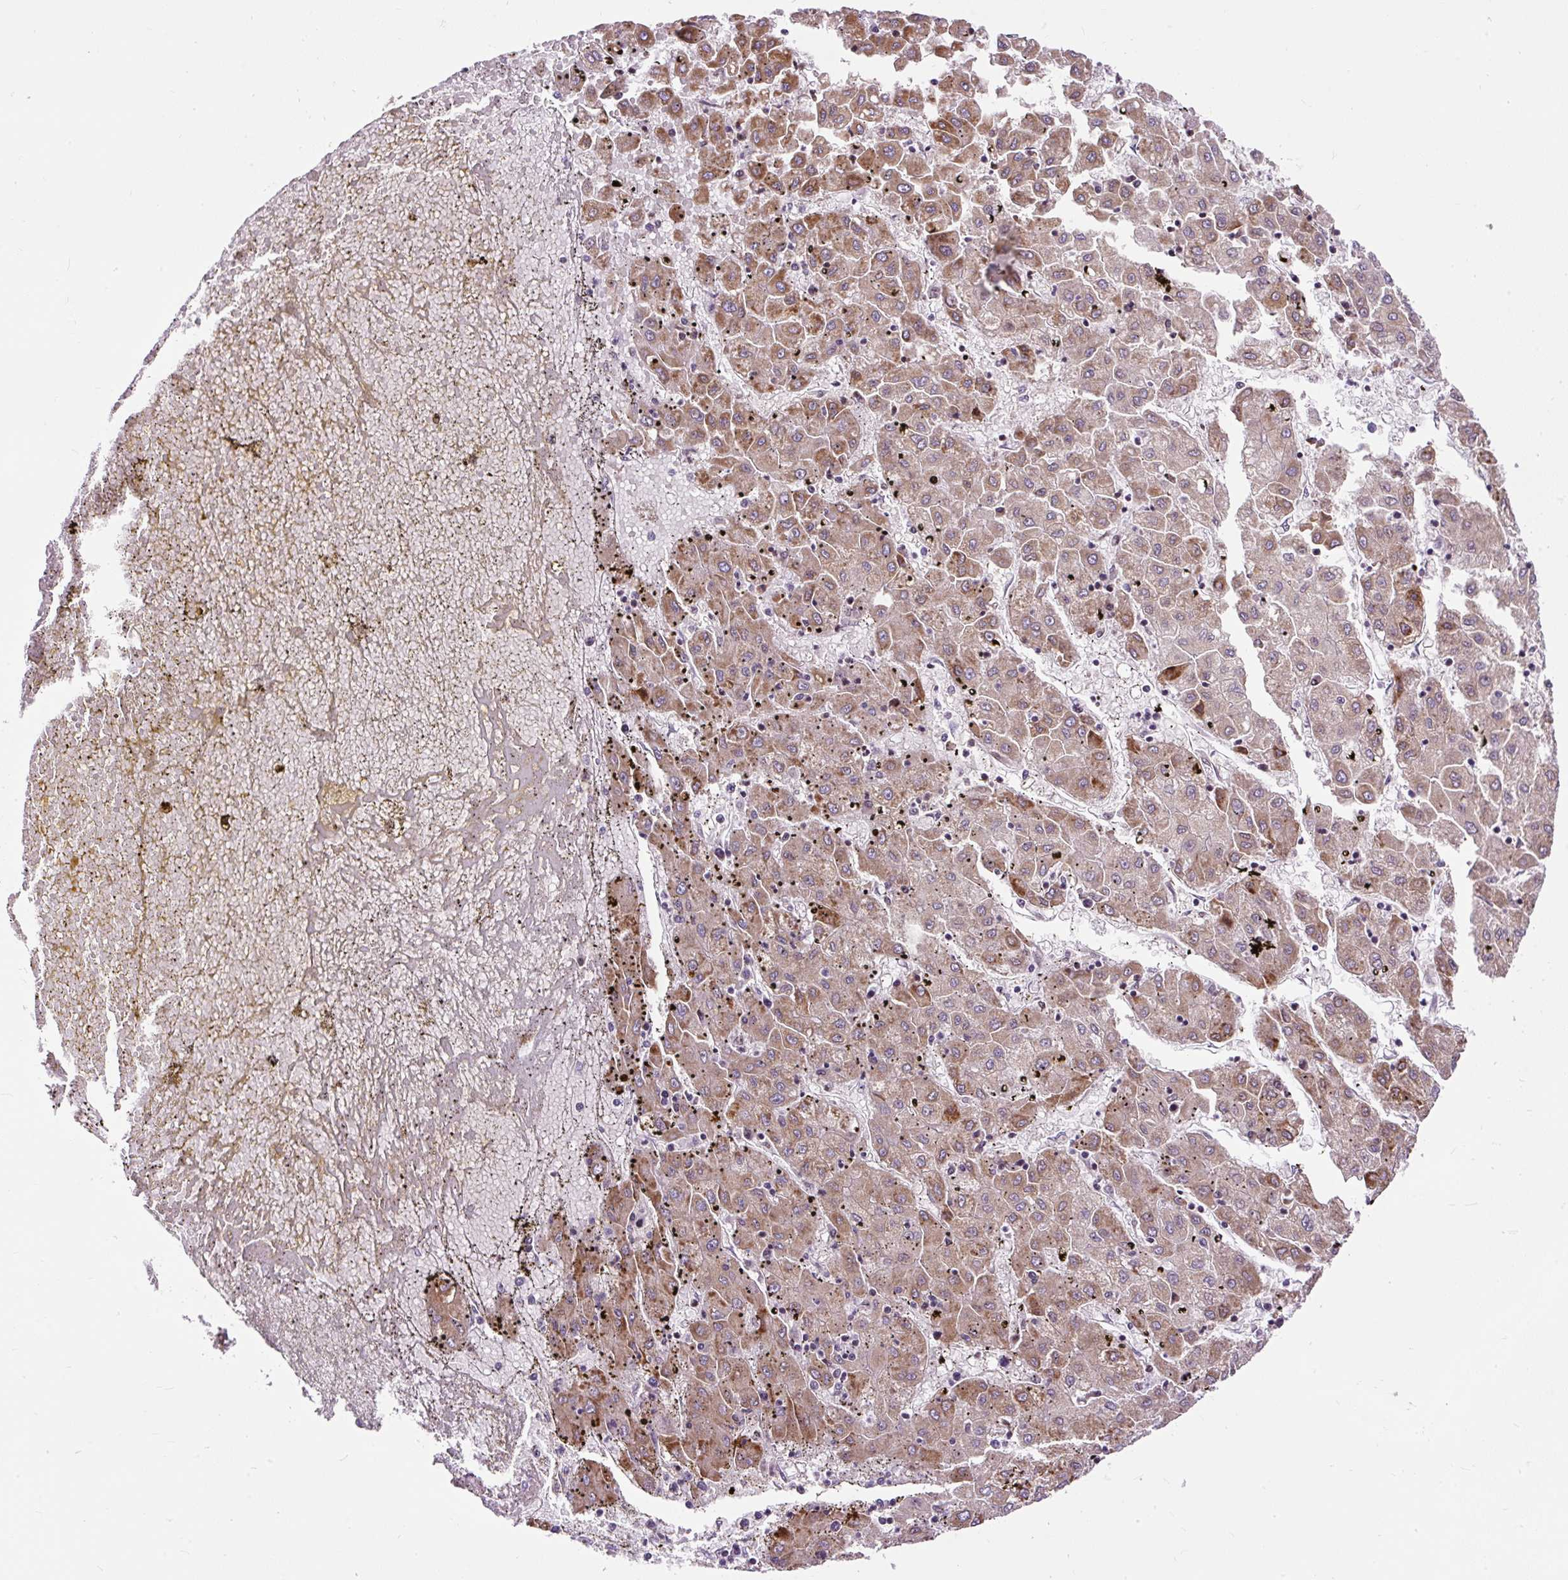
{"staining": {"intensity": "moderate", "quantity": ">75%", "location": "cytoplasmic/membranous"}, "tissue": "liver cancer", "cell_type": "Tumor cells", "image_type": "cancer", "snomed": [{"axis": "morphology", "description": "Carcinoma, Hepatocellular, NOS"}, {"axis": "topography", "description": "Liver"}], "caption": "High-magnification brightfield microscopy of liver cancer (hepatocellular carcinoma) stained with DAB (3,3'-diaminobenzidine) (brown) and counterstained with hematoxylin (blue). tumor cells exhibit moderate cytoplasmic/membranous positivity is appreciated in about>75% of cells. The staining was performed using DAB (3,3'-diaminobenzidine) to visualize the protein expression in brown, while the nuclei were stained in blue with hematoxylin (Magnification: 20x).", "gene": "FMC1", "patient": {"sex": "male", "age": 72}}